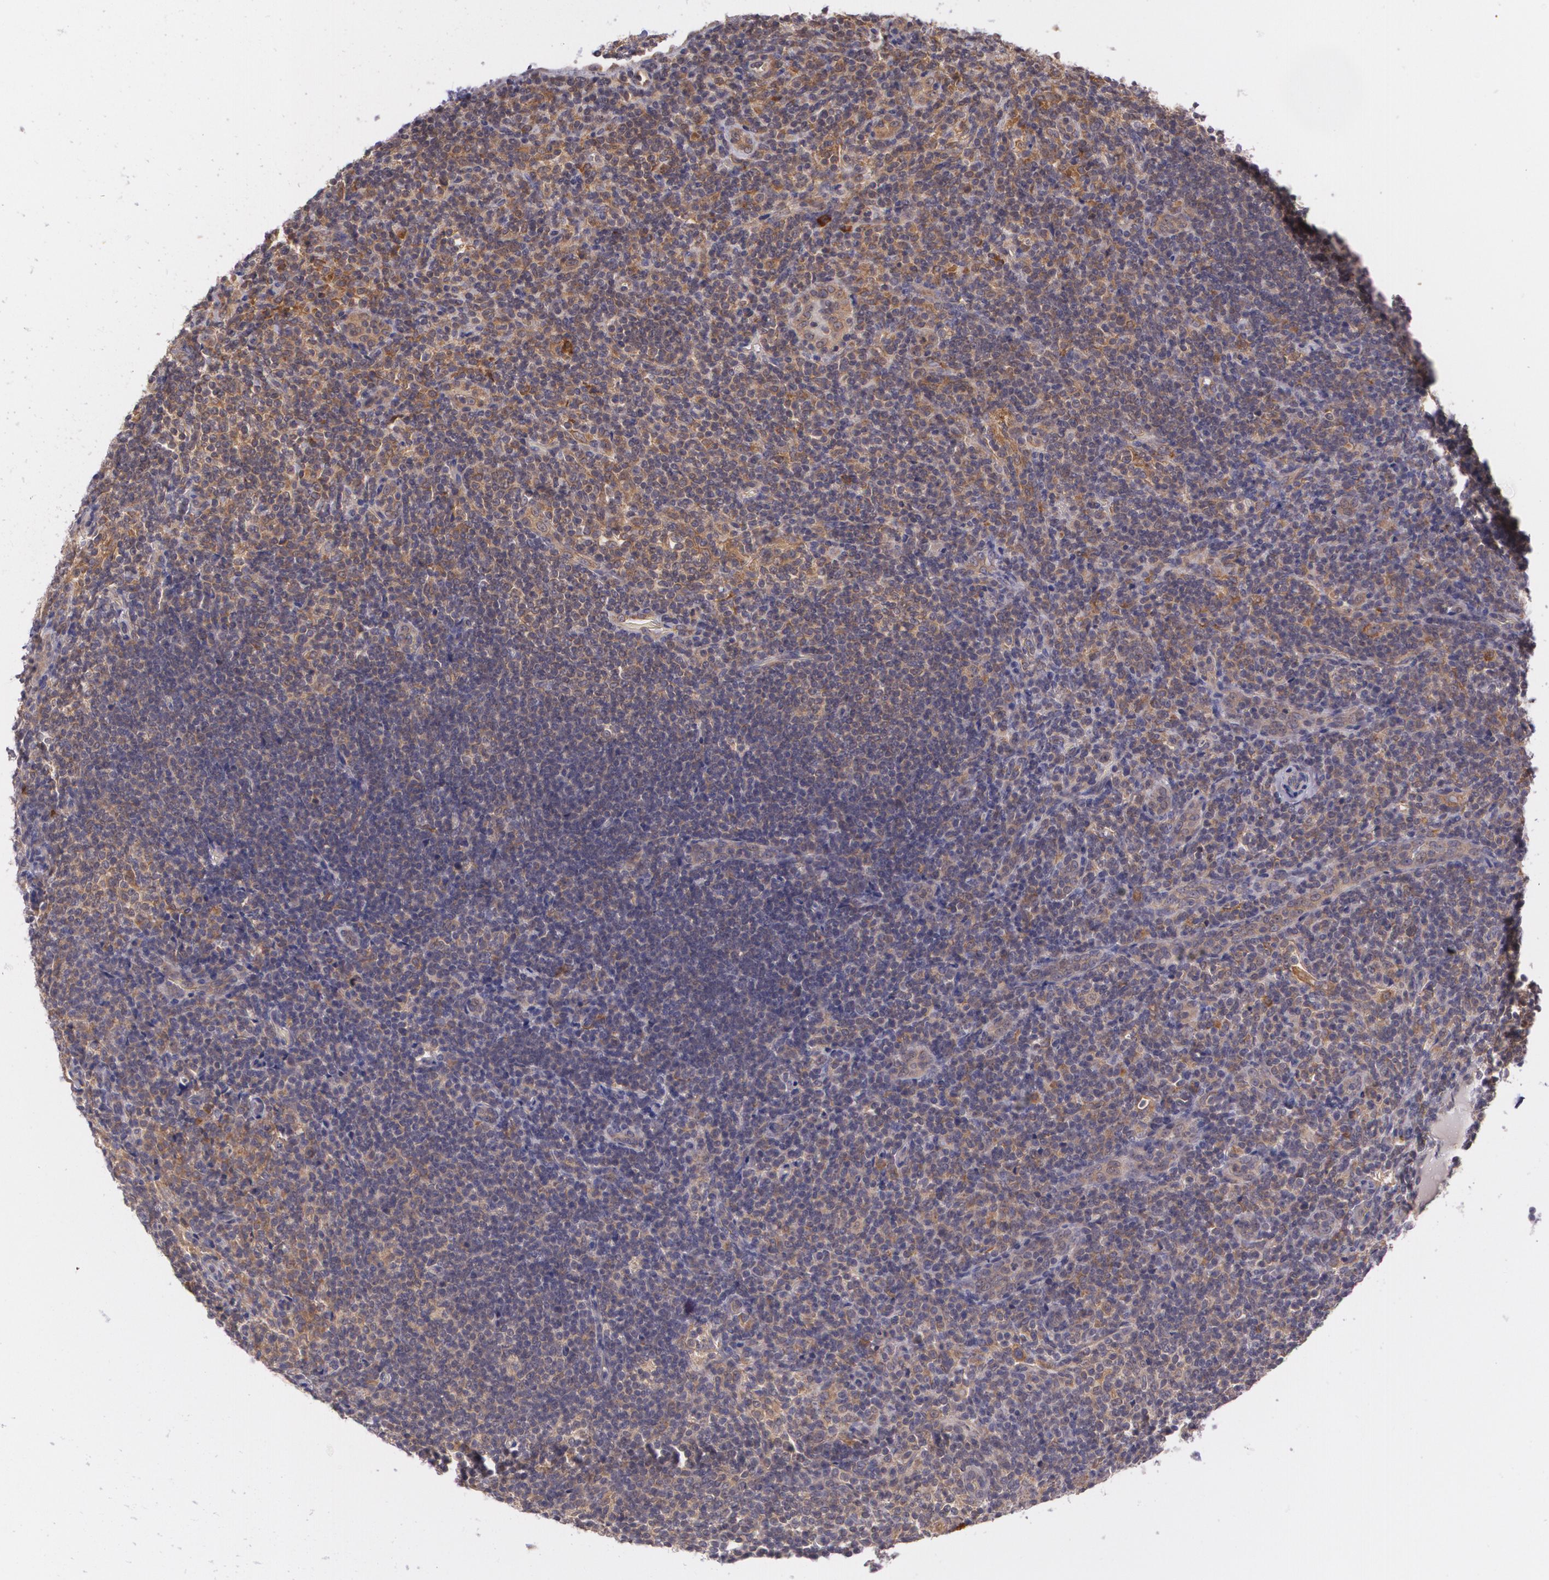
{"staining": {"intensity": "moderate", "quantity": "<25%", "location": "cytoplasmic/membranous"}, "tissue": "lymphoma", "cell_type": "Tumor cells", "image_type": "cancer", "snomed": [{"axis": "morphology", "description": "Malignant lymphoma, non-Hodgkin's type, Low grade"}, {"axis": "topography", "description": "Lymph node"}], "caption": "DAB immunohistochemical staining of malignant lymphoma, non-Hodgkin's type (low-grade) demonstrates moderate cytoplasmic/membranous protein staining in approximately <25% of tumor cells.", "gene": "CCL17", "patient": {"sex": "female", "age": 76}}